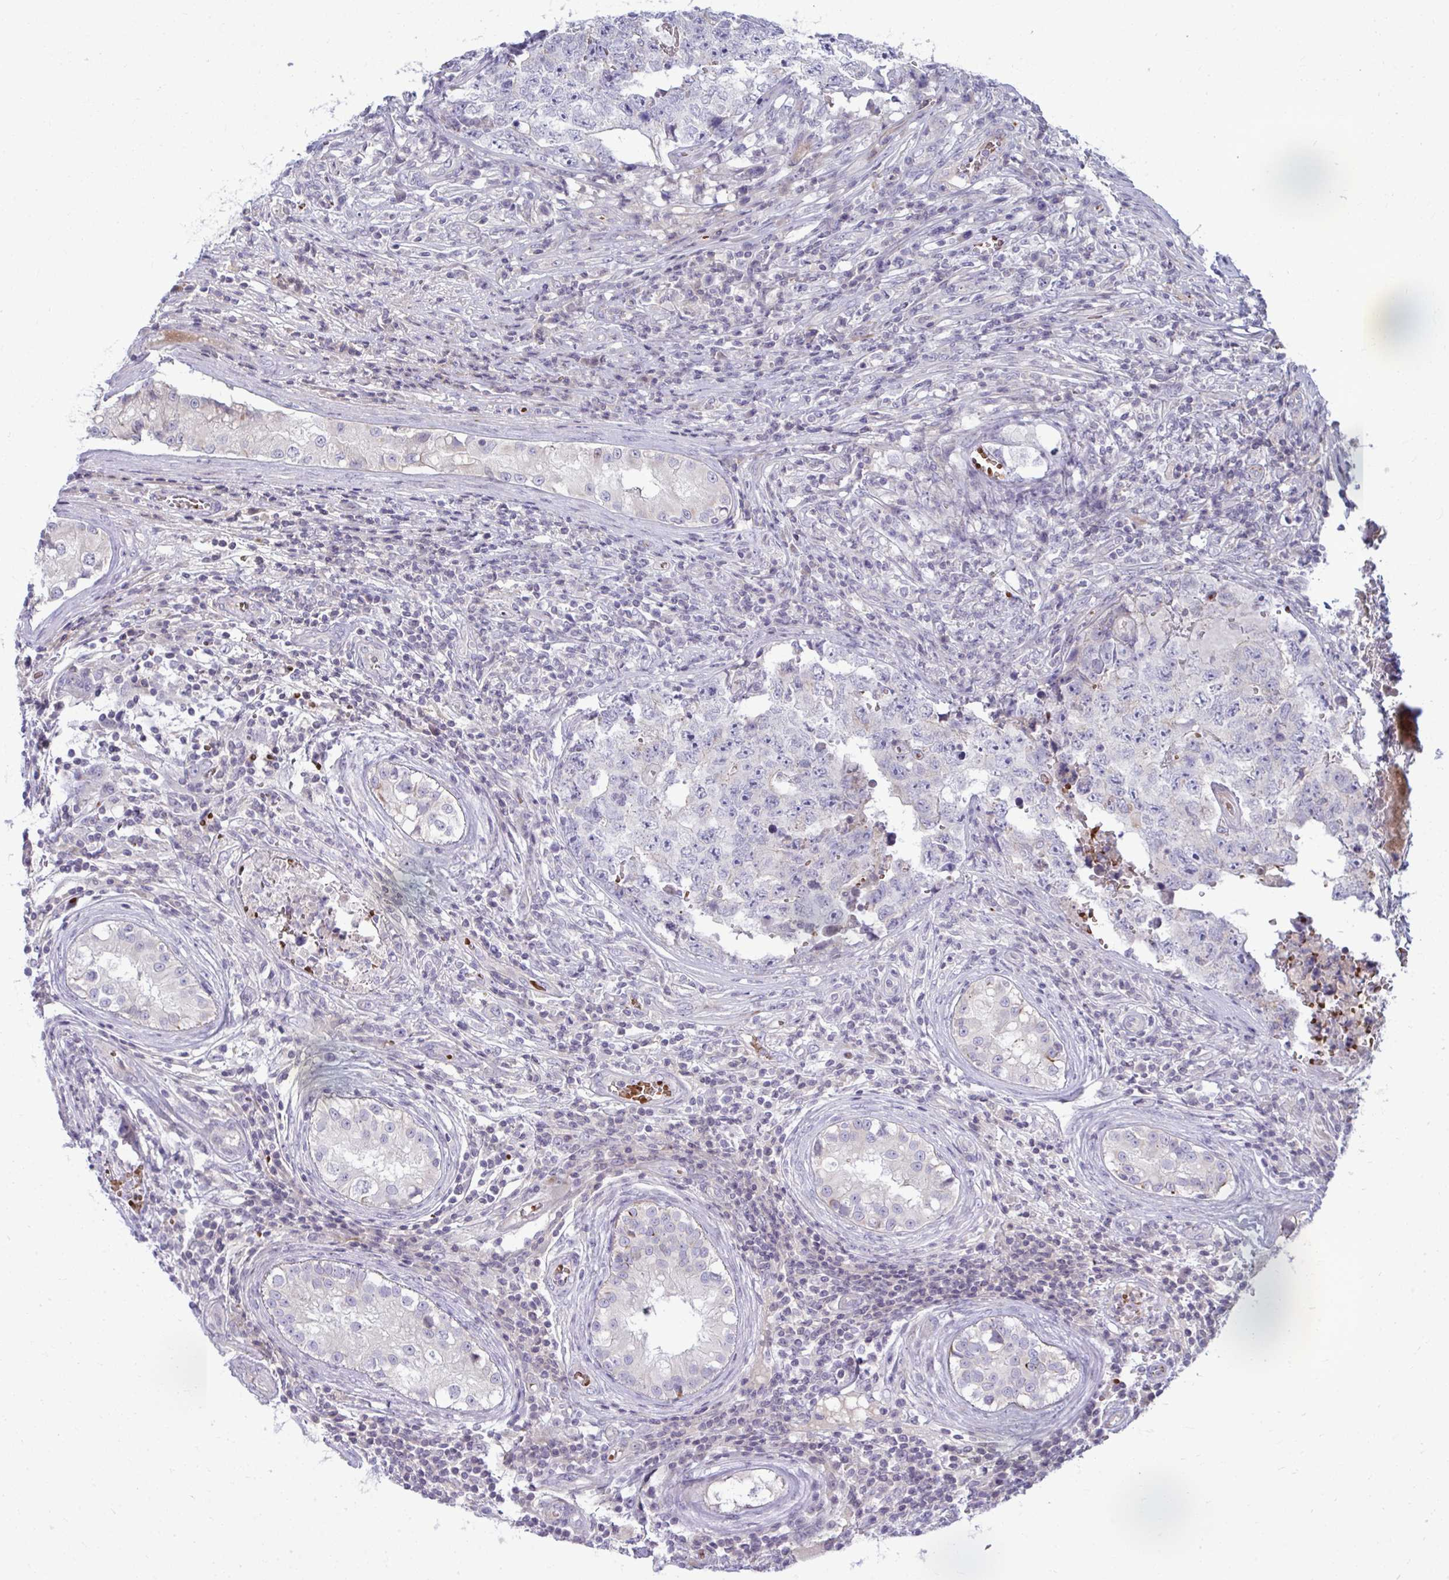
{"staining": {"intensity": "negative", "quantity": "none", "location": "none"}, "tissue": "testis cancer", "cell_type": "Tumor cells", "image_type": "cancer", "snomed": [{"axis": "morphology", "description": "Carcinoma, Embryonal, NOS"}, {"axis": "topography", "description": "Testis"}], "caption": "IHC photomicrograph of testis cancer (embryonal carcinoma) stained for a protein (brown), which displays no expression in tumor cells.", "gene": "SLC14A1", "patient": {"sex": "male", "age": 25}}